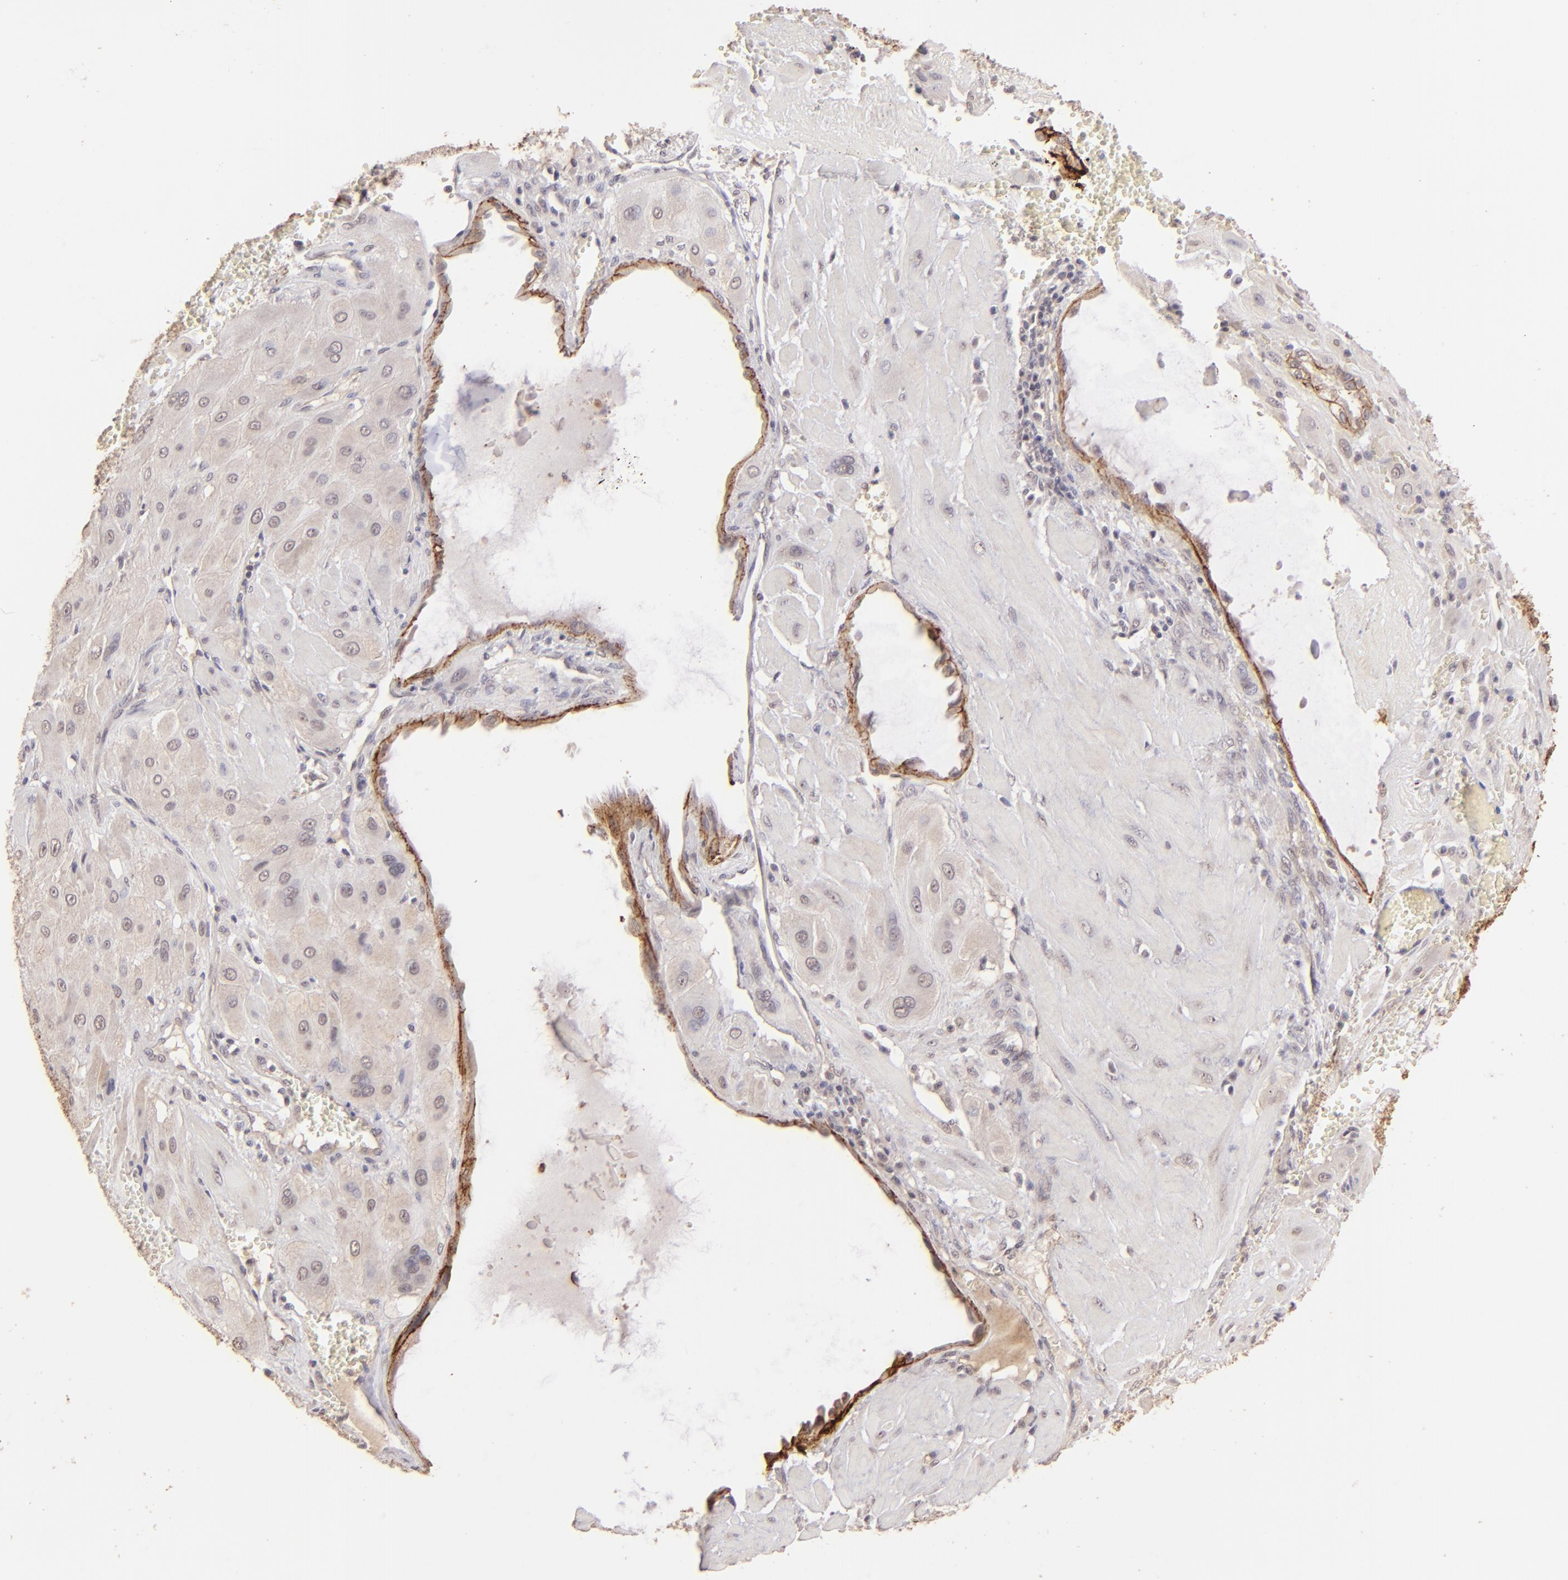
{"staining": {"intensity": "weak", "quantity": ">75%", "location": "cytoplasmic/membranous"}, "tissue": "cervical cancer", "cell_type": "Tumor cells", "image_type": "cancer", "snomed": [{"axis": "morphology", "description": "Squamous cell carcinoma, NOS"}, {"axis": "topography", "description": "Cervix"}], "caption": "IHC (DAB) staining of human squamous cell carcinoma (cervical) shows weak cytoplasmic/membranous protein expression in about >75% of tumor cells.", "gene": "CLDN1", "patient": {"sex": "female", "age": 34}}